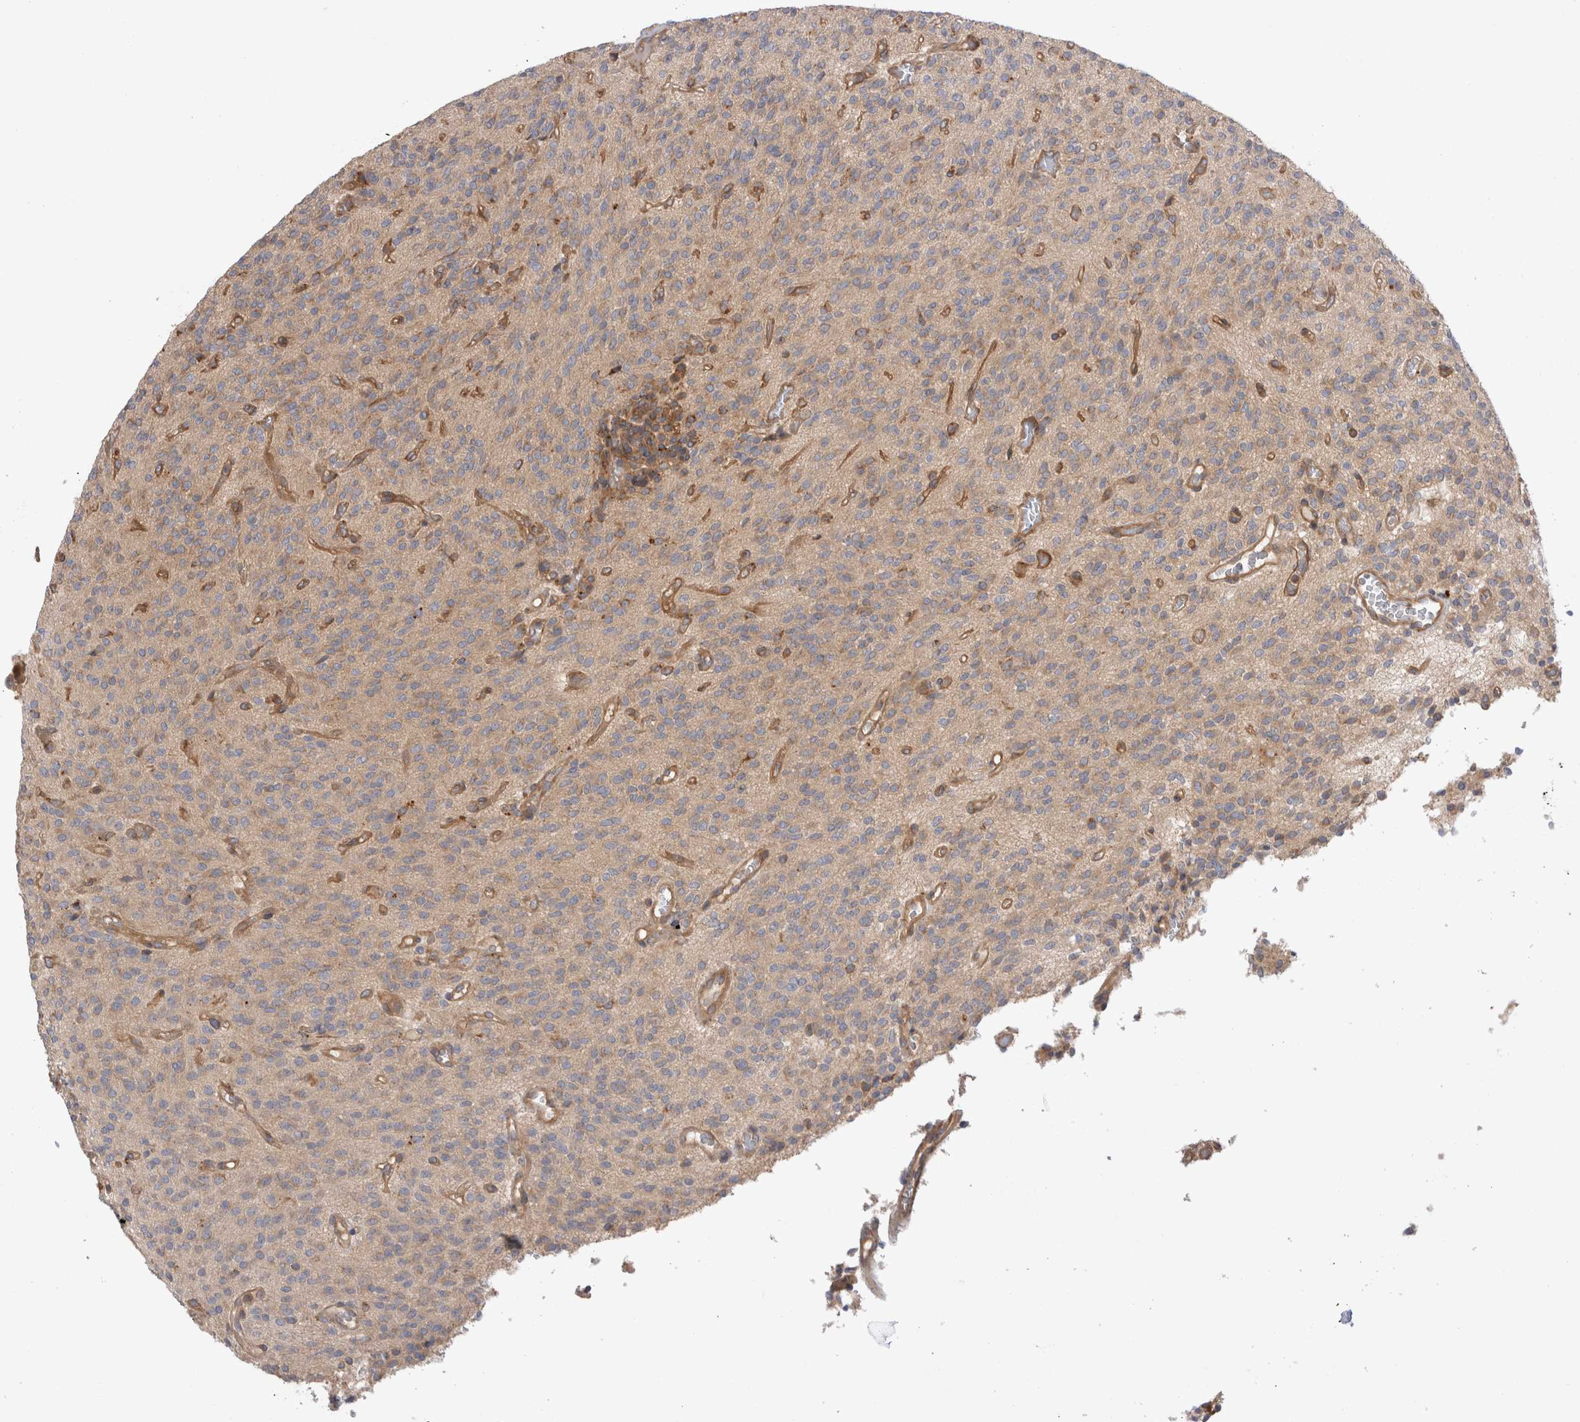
{"staining": {"intensity": "negative", "quantity": "none", "location": "none"}, "tissue": "glioma", "cell_type": "Tumor cells", "image_type": "cancer", "snomed": [{"axis": "morphology", "description": "Glioma, malignant, High grade"}, {"axis": "topography", "description": "Brain"}], "caption": "Tumor cells show no significant staining in malignant glioma (high-grade).", "gene": "PDCD10", "patient": {"sex": "male", "age": 34}}